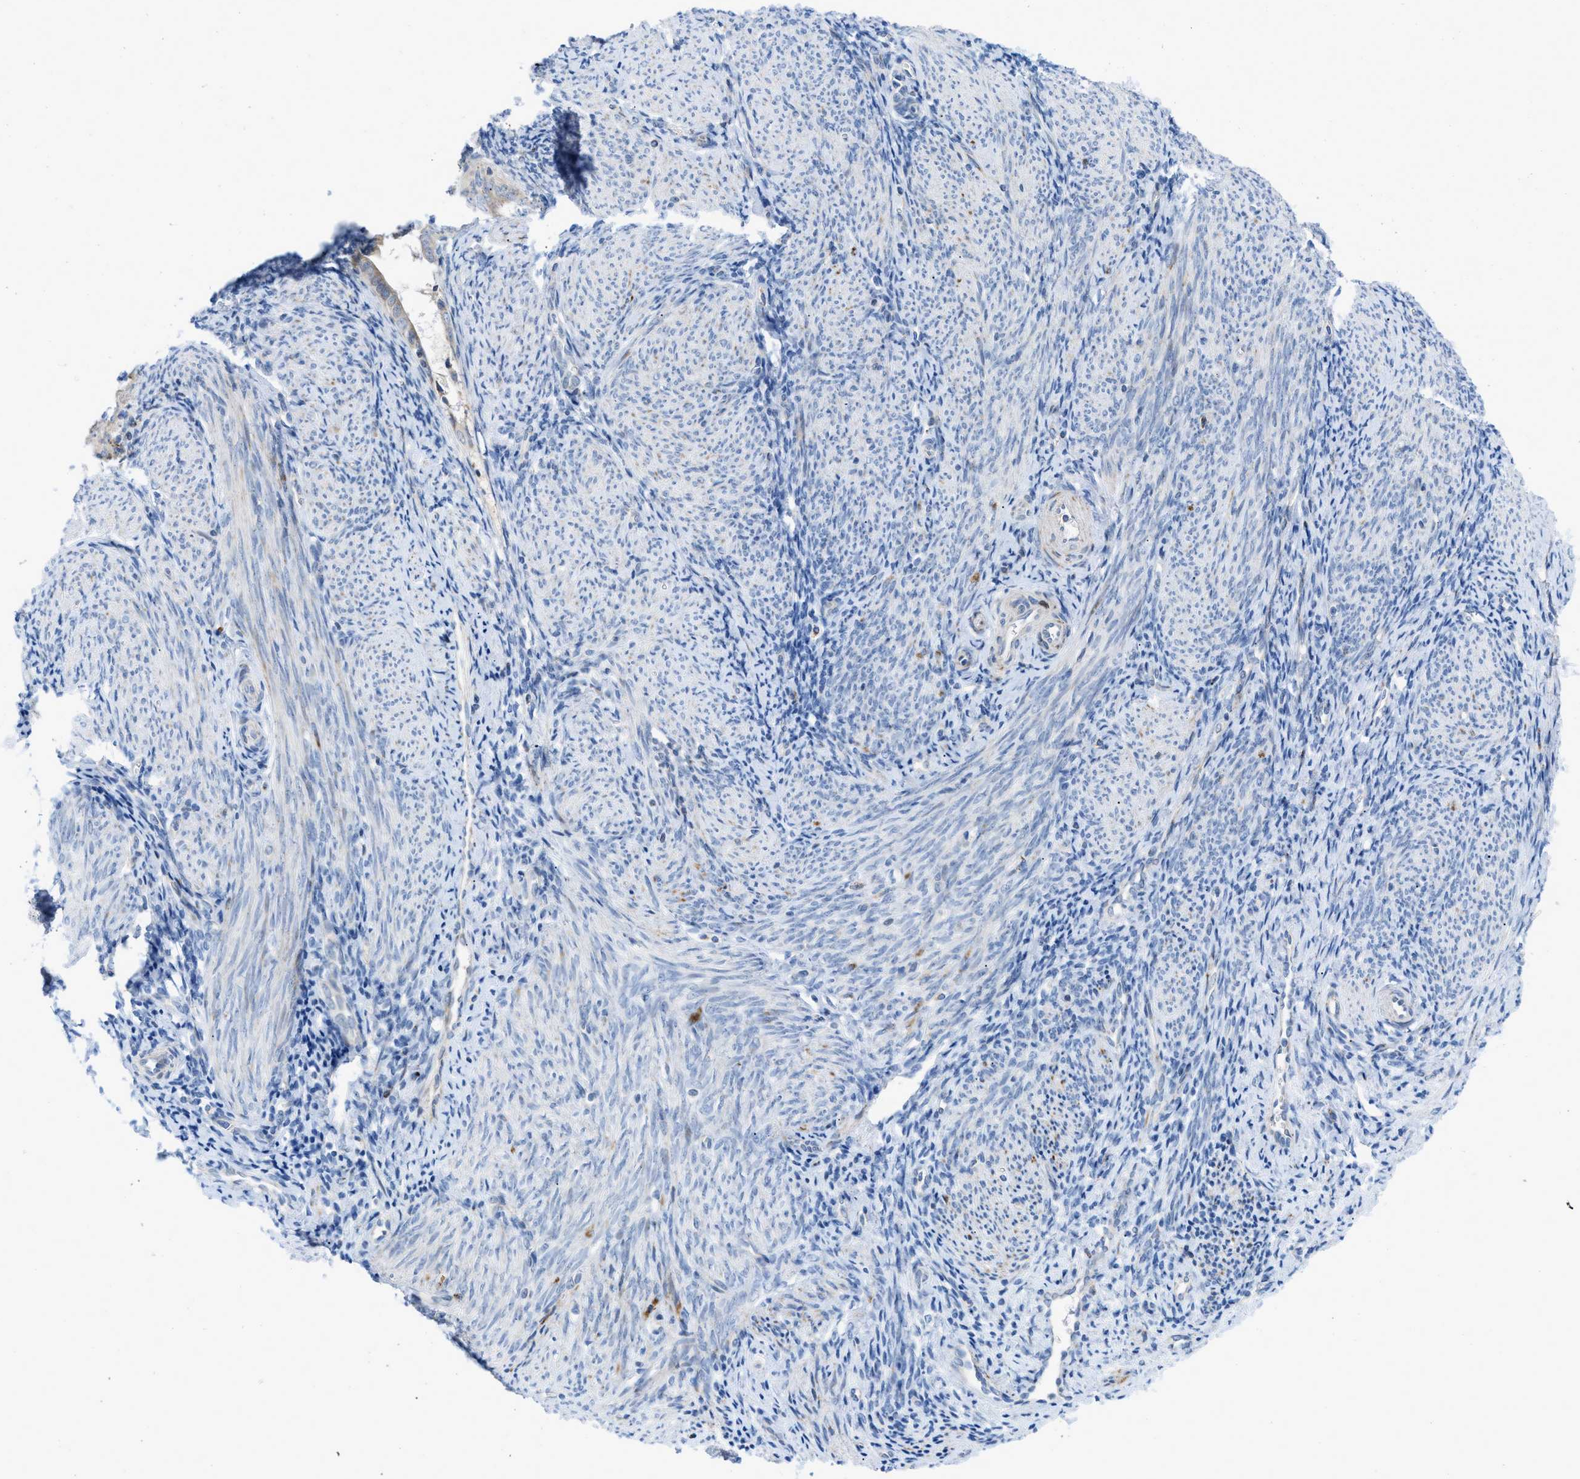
{"staining": {"intensity": "negative", "quantity": "none", "location": "none"}, "tissue": "endometrium", "cell_type": "Cells in endometrial stroma", "image_type": "normal", "snomed": [{"axis": "morphology", "description": "Normal tissue, NOS"}, {"axis": "topography", "description": "Endometrium"}], "caption": "A histopathology image of endometrium stained for a protein reveals no brown staining in cells in endometrial stroma. (Brightfield microscopy of DAB (3,3'-diaminobenzidine) immunohistochemistry (IHC) at high magnification).", "gene": "RBBP9", "patient": {"sex": "female", "age": 50}}